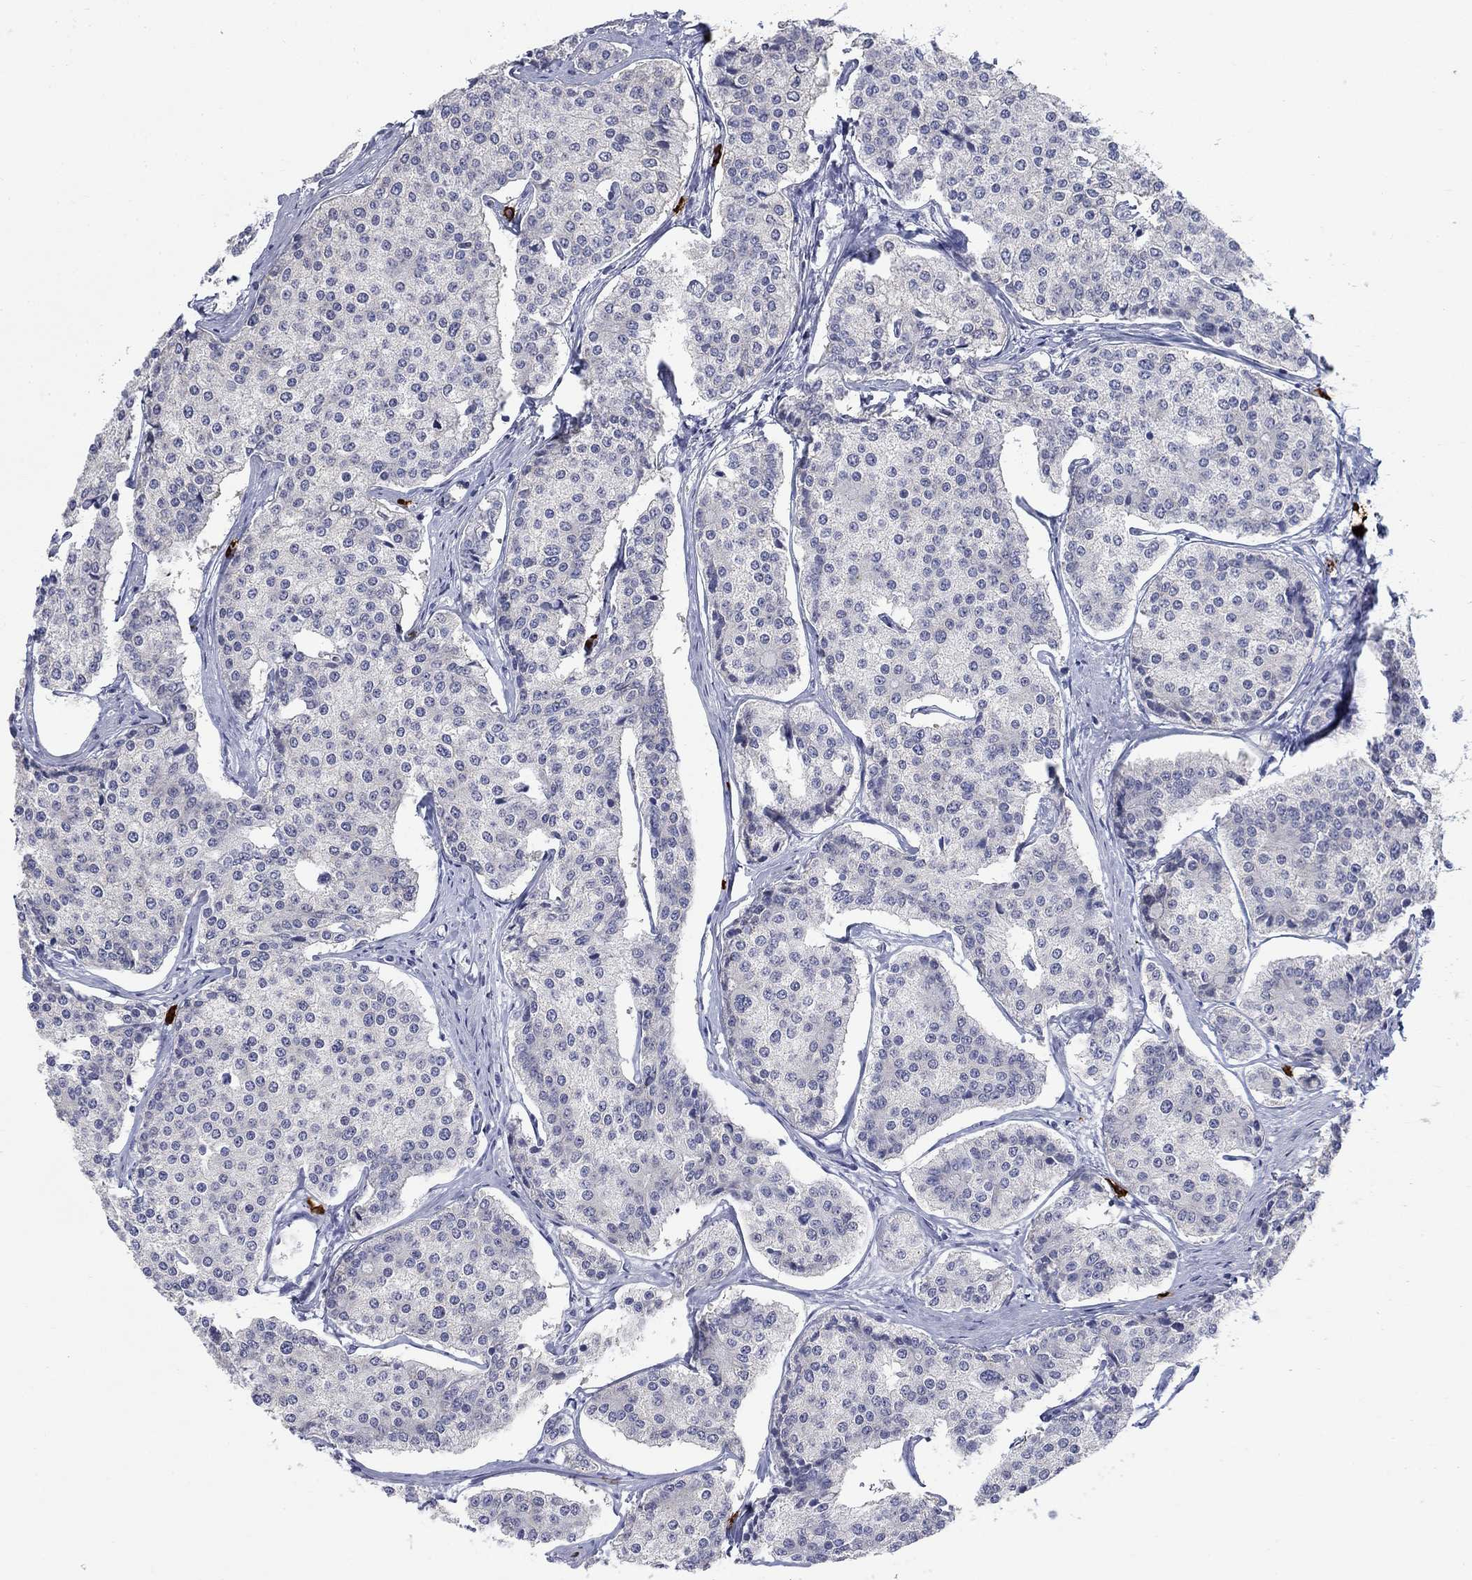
{"staining": {"intensity": "negative", "quantity": "none", "location": "none"}, "tissue": "carcinoid", "cell_type": "Tumor cells", "image_type": "cancer", "snomed": [{"axis": "morphology", "description": "Carcinoid, malignant, NOS"}, {"axis": "topography", "description": "Small intestine"}], "caption": "Immunohistochemistry photomicrograph of malignant carcinoid stained for a protein (brown), which reveals no staining in tumor cells.", "gene": "ECEL1", "patient": {"sex": "female", "age": 65}}